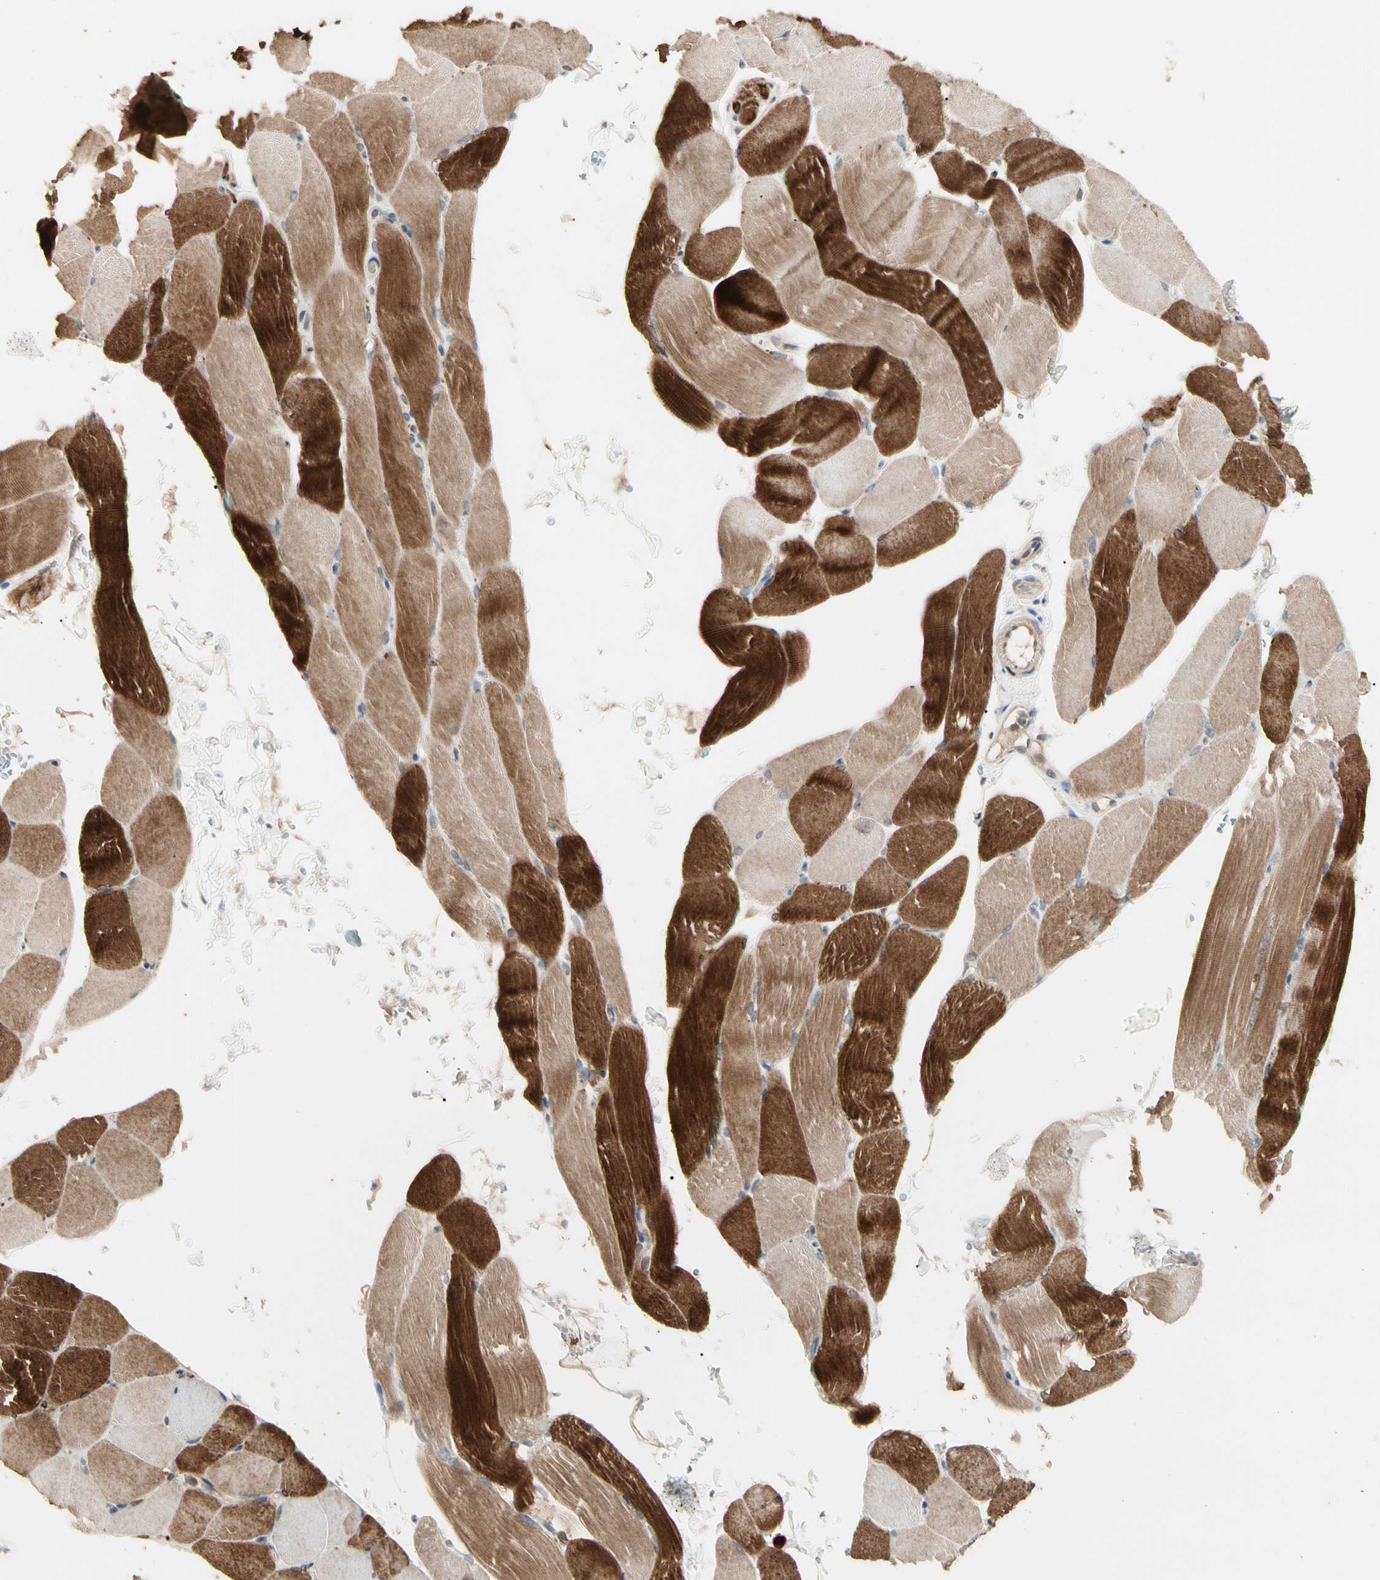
{"staining": {"intensity": "strong", "quantity": "25%-75%", "location": "cytoplasmic/membranous"}, "tissue": "skeletal muscle", "cell_type": "Myocytes", "image_type": "normal", "snomed": [{"axis": "morphology", "description": "Normal tissue, NOS"}, {"axis": "topography", "description": "Skeletal muscle"}, {"axis": "topography", "description": "Parathyroid gland"}], "caption": "About 25%-75% of myocytes in normal human skeletal muscle exhibit strong cytoplasmic/membranous protein positivity as visualized by brown immunohistochemical staining.", "gene": "ATG4C", "patient": {"sex": "female", "age": 37}}